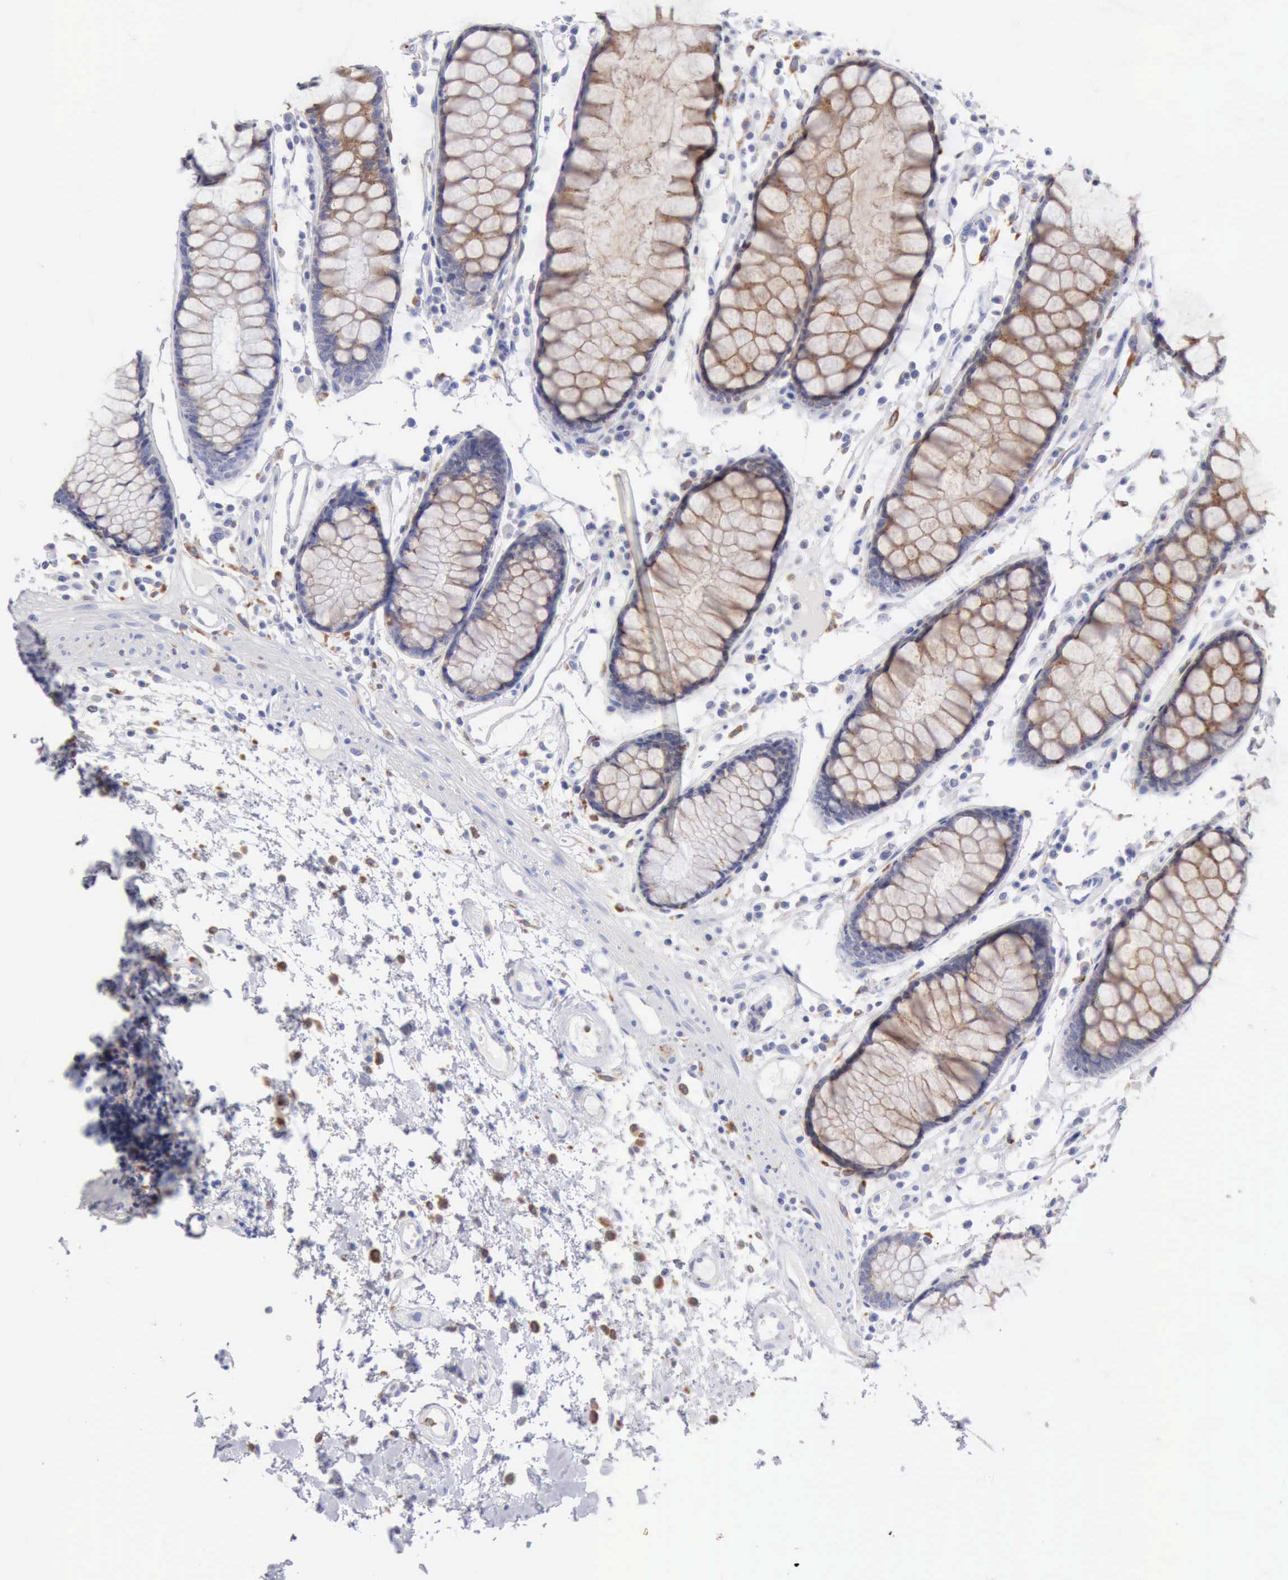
{"staining": {"intensity": "negative", "quantity": "none", "location": "none"}, "tissue": "colon", "cell_type": "Endothelial cells", "image_type": "normal", "snomed": [{"axis": "morphology", "description": "Normal tissue, NOS"}, {"axis": "topography", "description": "Colon"}], "caption": "Immunohistochemistry (IHC) of normal human colon displays no expression in endothelial cells.", "gene": "CTSS", "patient": {"sex": "female", "age": 78}}